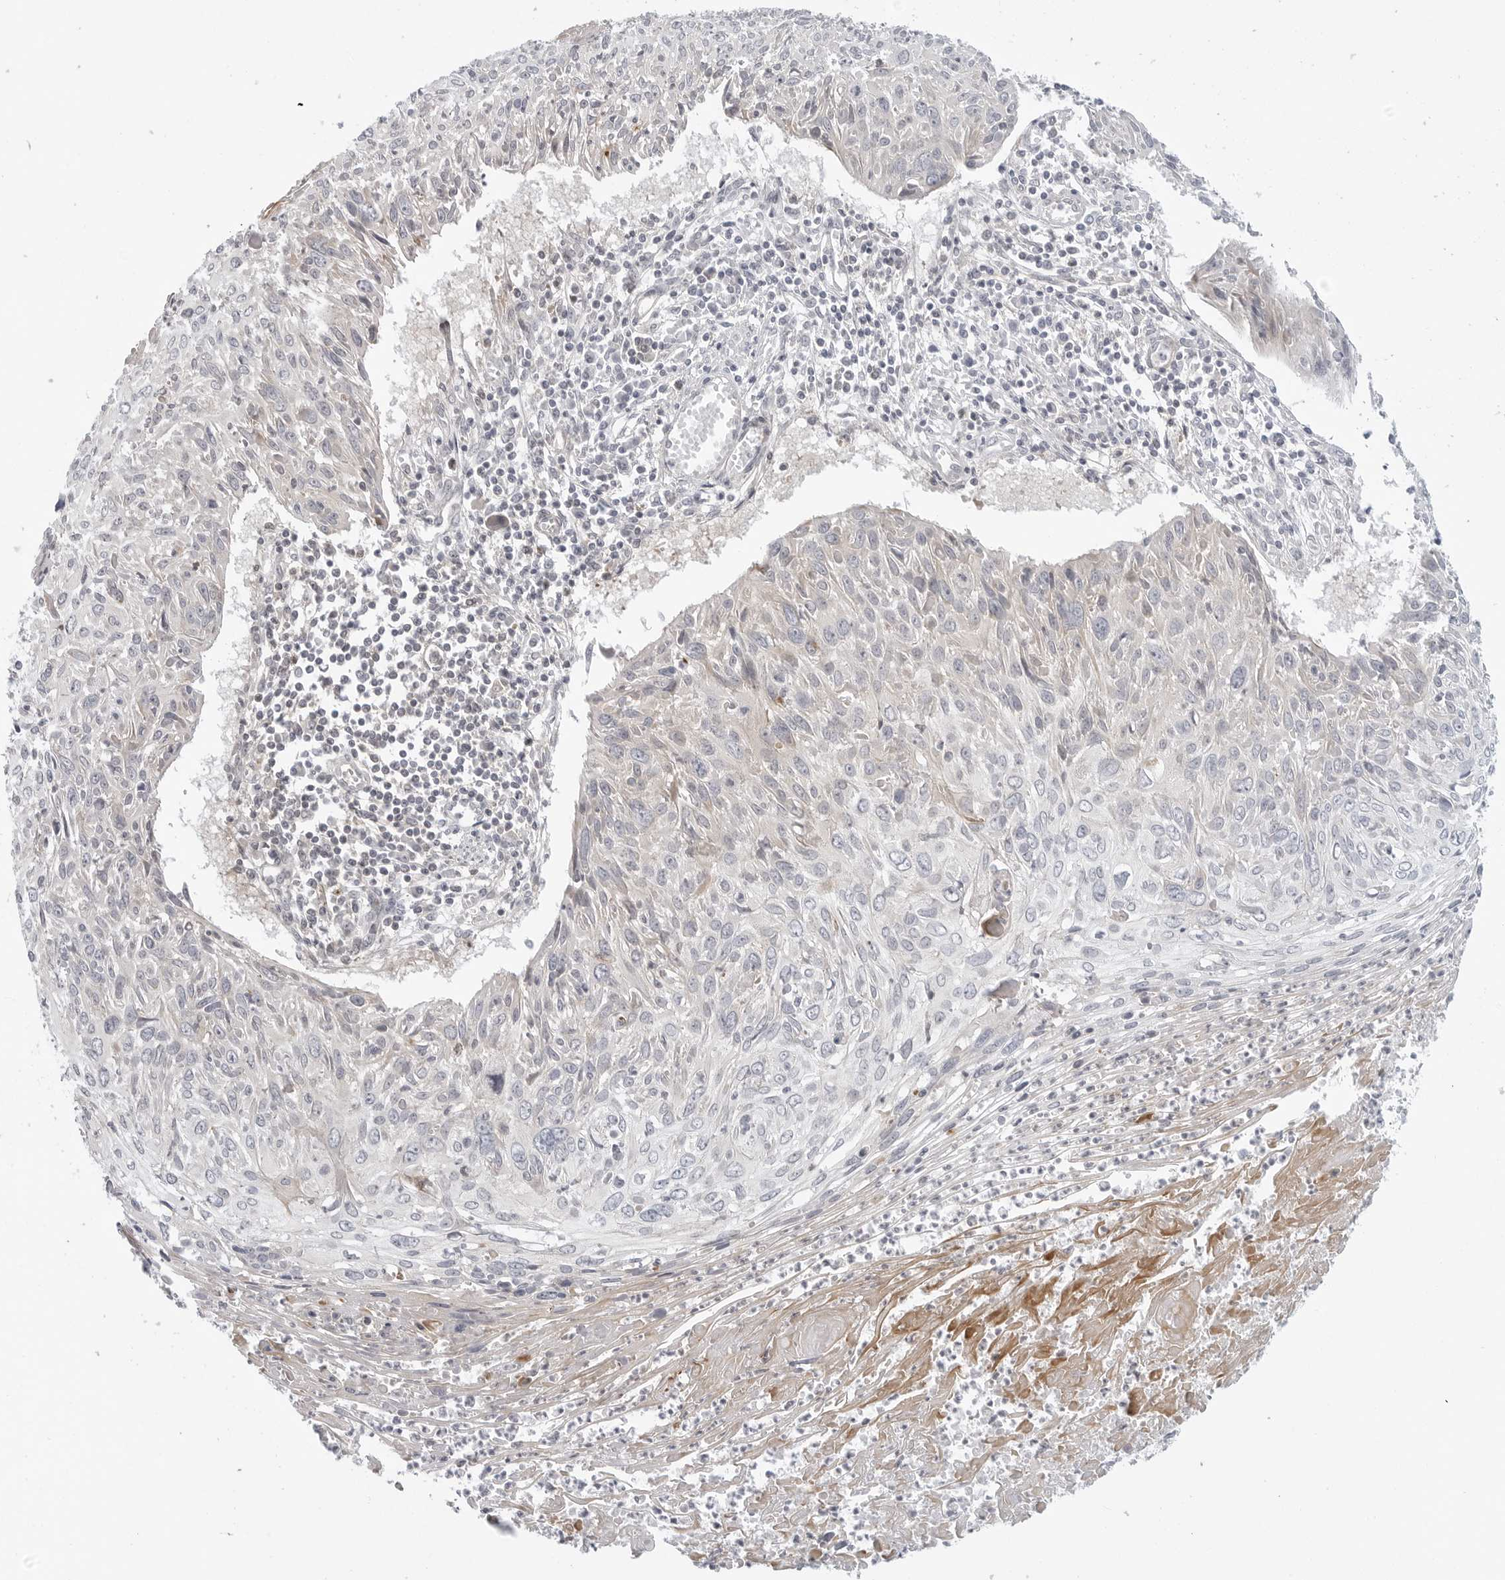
{"staining": {"intensity": "negative", "quantity": "none", "location": "none"}, "tissue": "cervical cancer", "cell_type": "Tumor cells", "image_type": "cancer", "snomed": [{"axis": "morphology", "description": "Squamous cell carcinoma, NOS"}, {"axis": "topography", "description": "Cervix"}], "caption": "The micrograph displays no staining of tumor cells in cervical cancer (squamous cell carcinoma).", "gene": "STXBP3", "patient": {"sex": "female", "age": 51}}